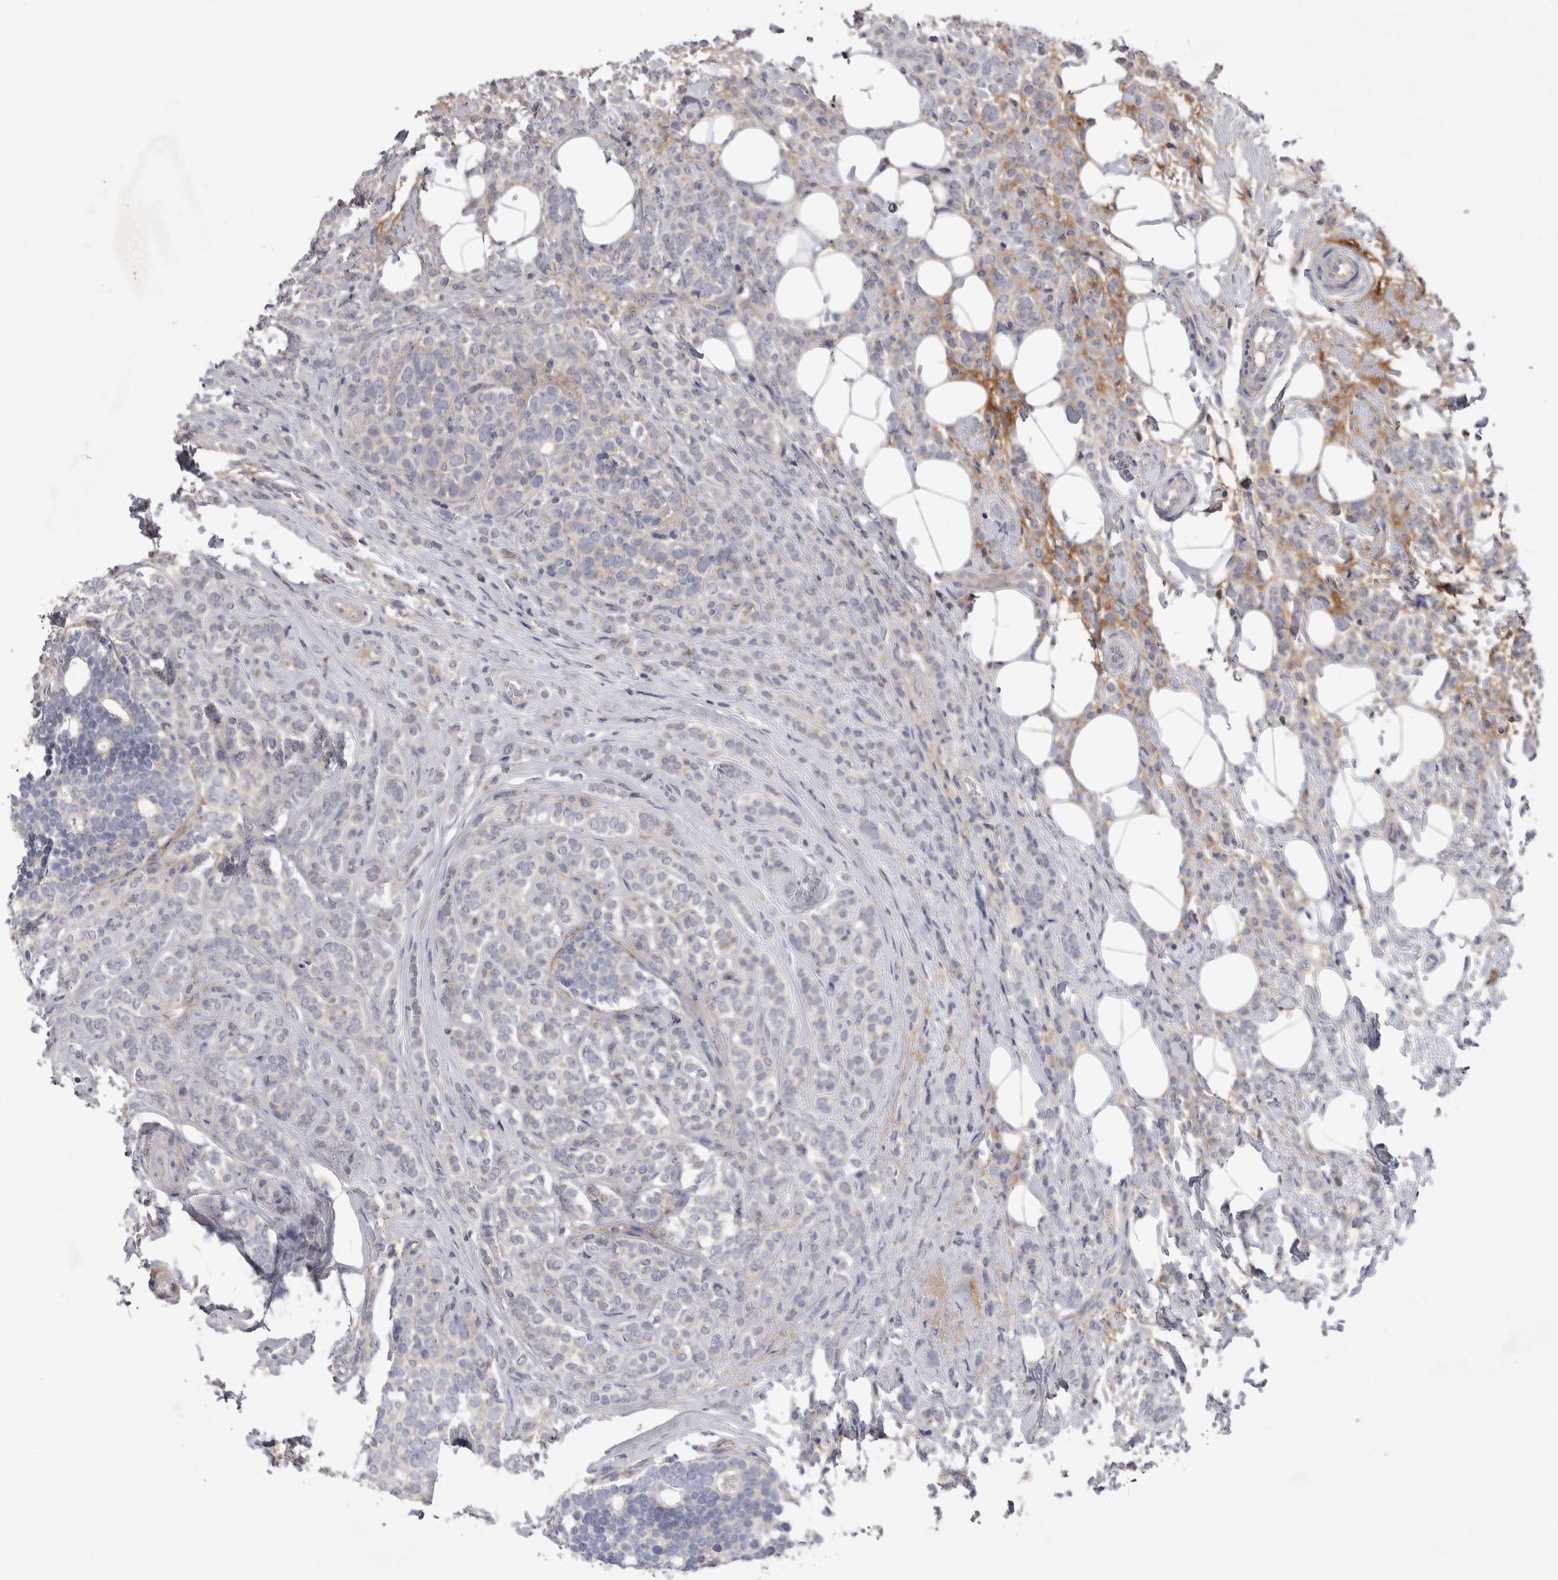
{"staining": {"intensity": "negative", "quantity": "none", "location": "none"}, "tissue": "breast cancer", "cell_type": "Tumor cells", "image_type": "cancer", "snomed": [{"axis": "morphology", "description": "Lobular carcinoma"}, {"axis": "topography", "description": "Breast"}], "caption": "This is an immunohistochemistry micrograph of human breast cancer (lobular carcinoma). There is no expression in tumor cells.", "gene": "CEP131", "patient": {"sex": "female", "age": 50}}